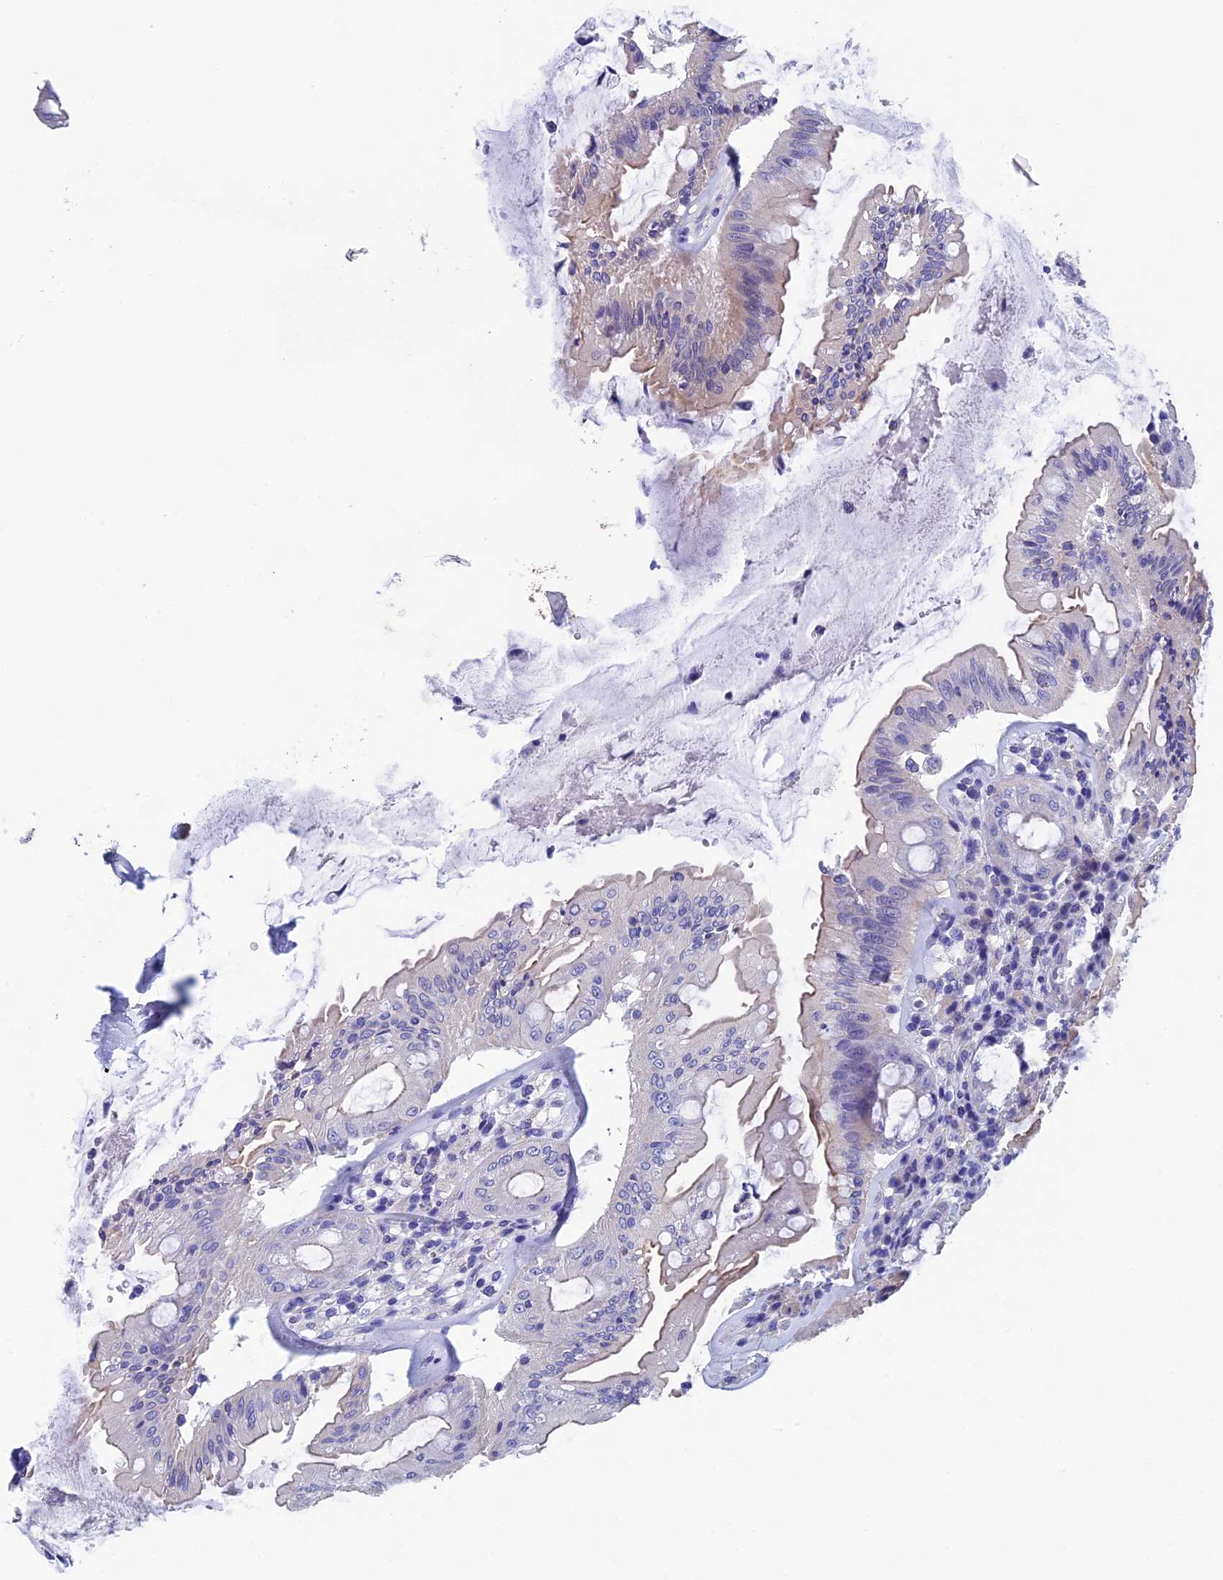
{"staining": {"intensity": "weak", "quantity": "<25%", "location": "cytoplasmic/membranous"}, "tissue": "rectum", "cell_type": "Glandular cells", "image_type": "normal", "snomed": [{"axis": "morphology", "description": "Normal tissue, NOS"}, {"axis": "topography", "description": "Rectum"}], "caption": "Immunohistochemistry histopathology image of benign rectum: human rectum stained with DAB reveals no significant protein expression in glandular cells.", "gene": "ADH7", "patient": {"sex": "female", "age": 57}}